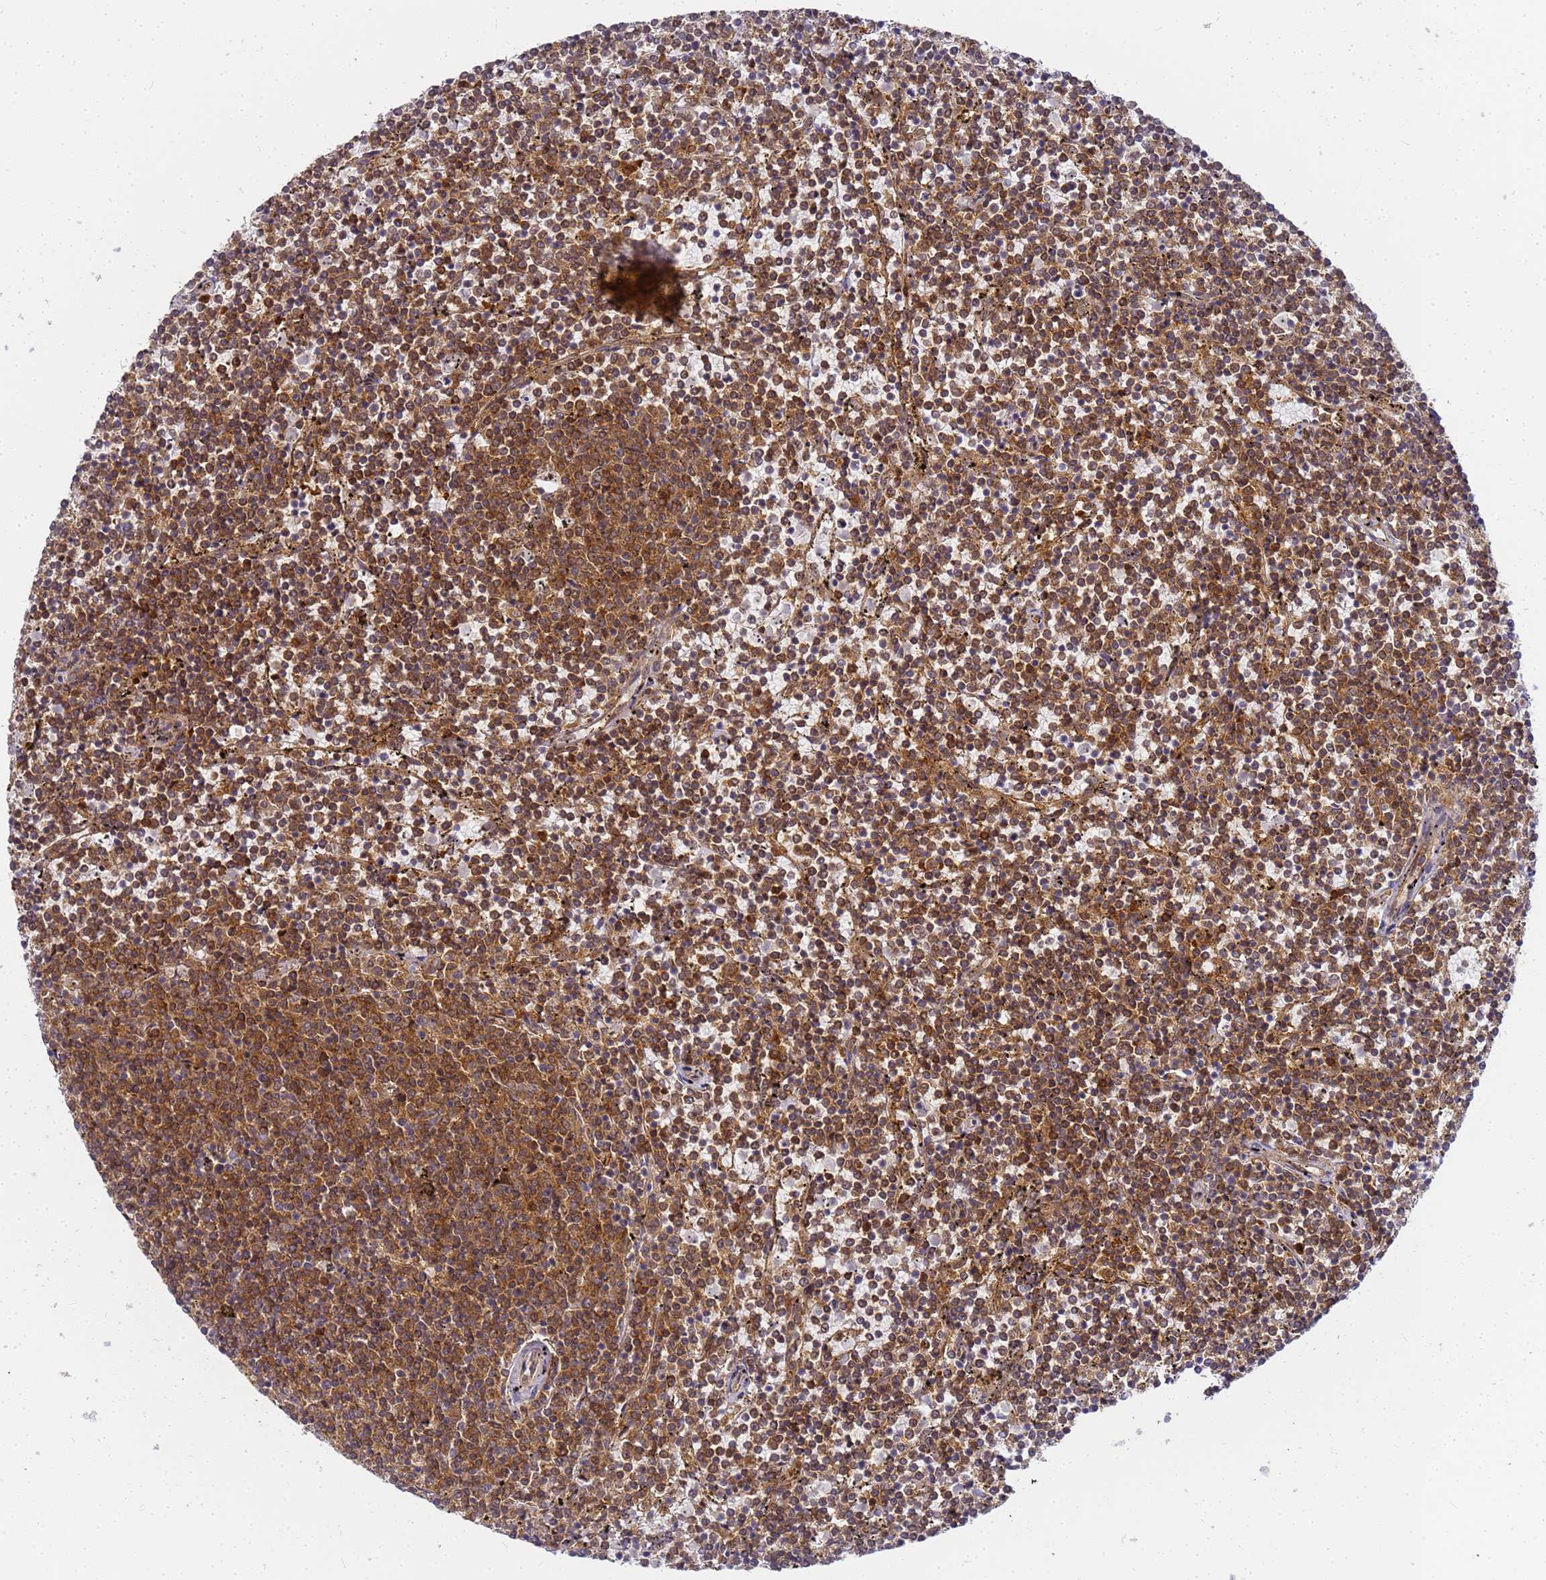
{"staining": {"intensity": "moderate", "quantity": ">75%", "location": "cytoplasmic/membranous"}, "tissue": "lymphoma", "cell_type": "Tumor cells", "image_type": "cancer", "snomed": [{"axis": "morphology", "description": "Malignant lymphoma, non-Hodgkin's type, Low grade"}, {"axis": "topography", "description": "Spleen"}], "caption": "Approximately >75% of tumor cells in human lymphoma demonstrate moderate cytoplasmic/membranous protein expression as visualized by brown immunohistochemical staining.", "gene": "CHM", "patient": {"sex": "female", "age": 50}}